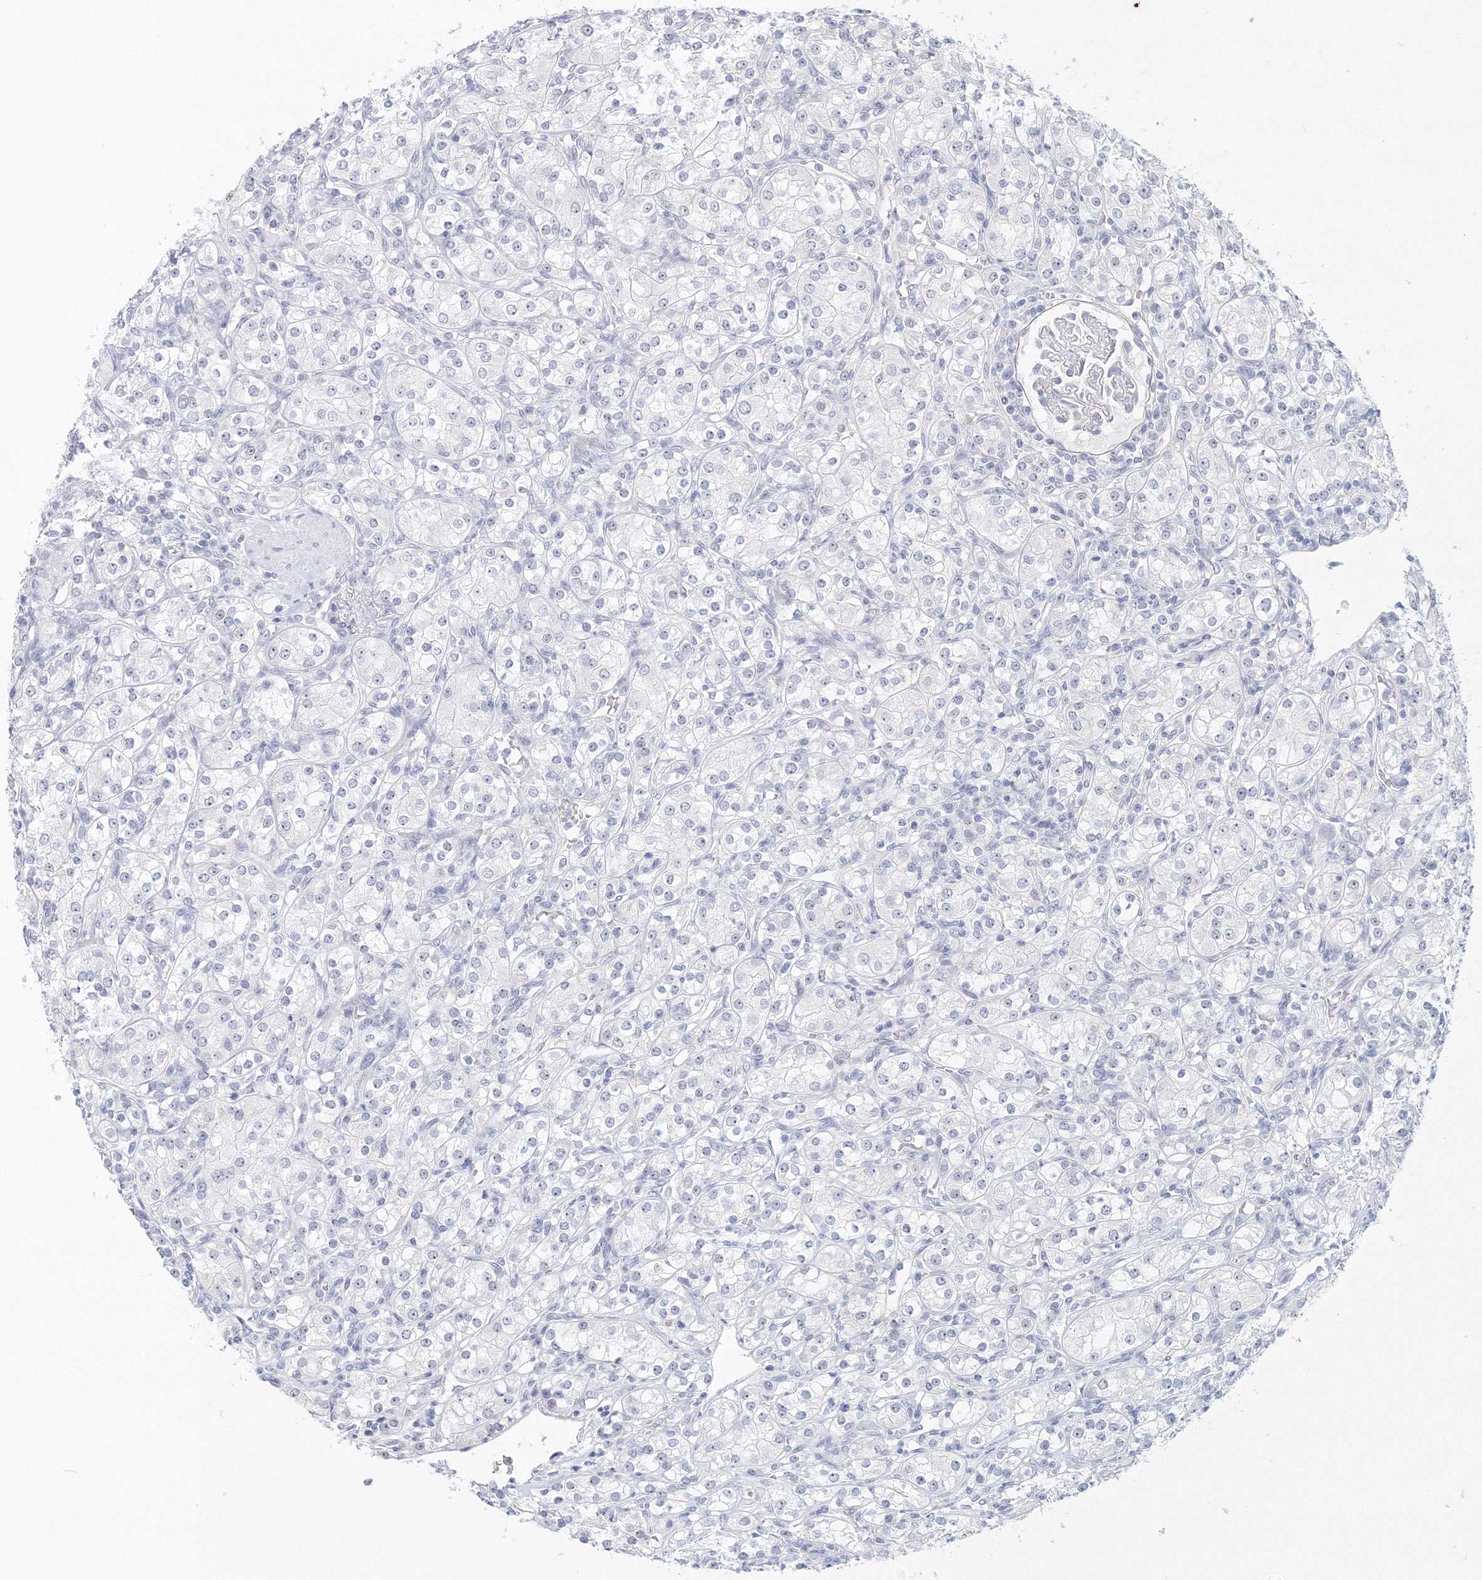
{"staining": {"intensity": "negative", "quantity": "none", "location": "none"}, "tissue": "renal cancer", "cell_type": "Tumor cells", "image_type": "cancer", "snomed": [{"axis": "morphology", "description": "Adenocarcinoma, NOS"}, {"axis": "topography", "description": "Kidney"}], "caption": "High power microscopy micrograph of an IHC photomicrograph of renal adenocarcinoma, revealing no significant expression in tumor cells.", "gene": "VSIG1", "patient": {"sex": "male", "age": 77}}